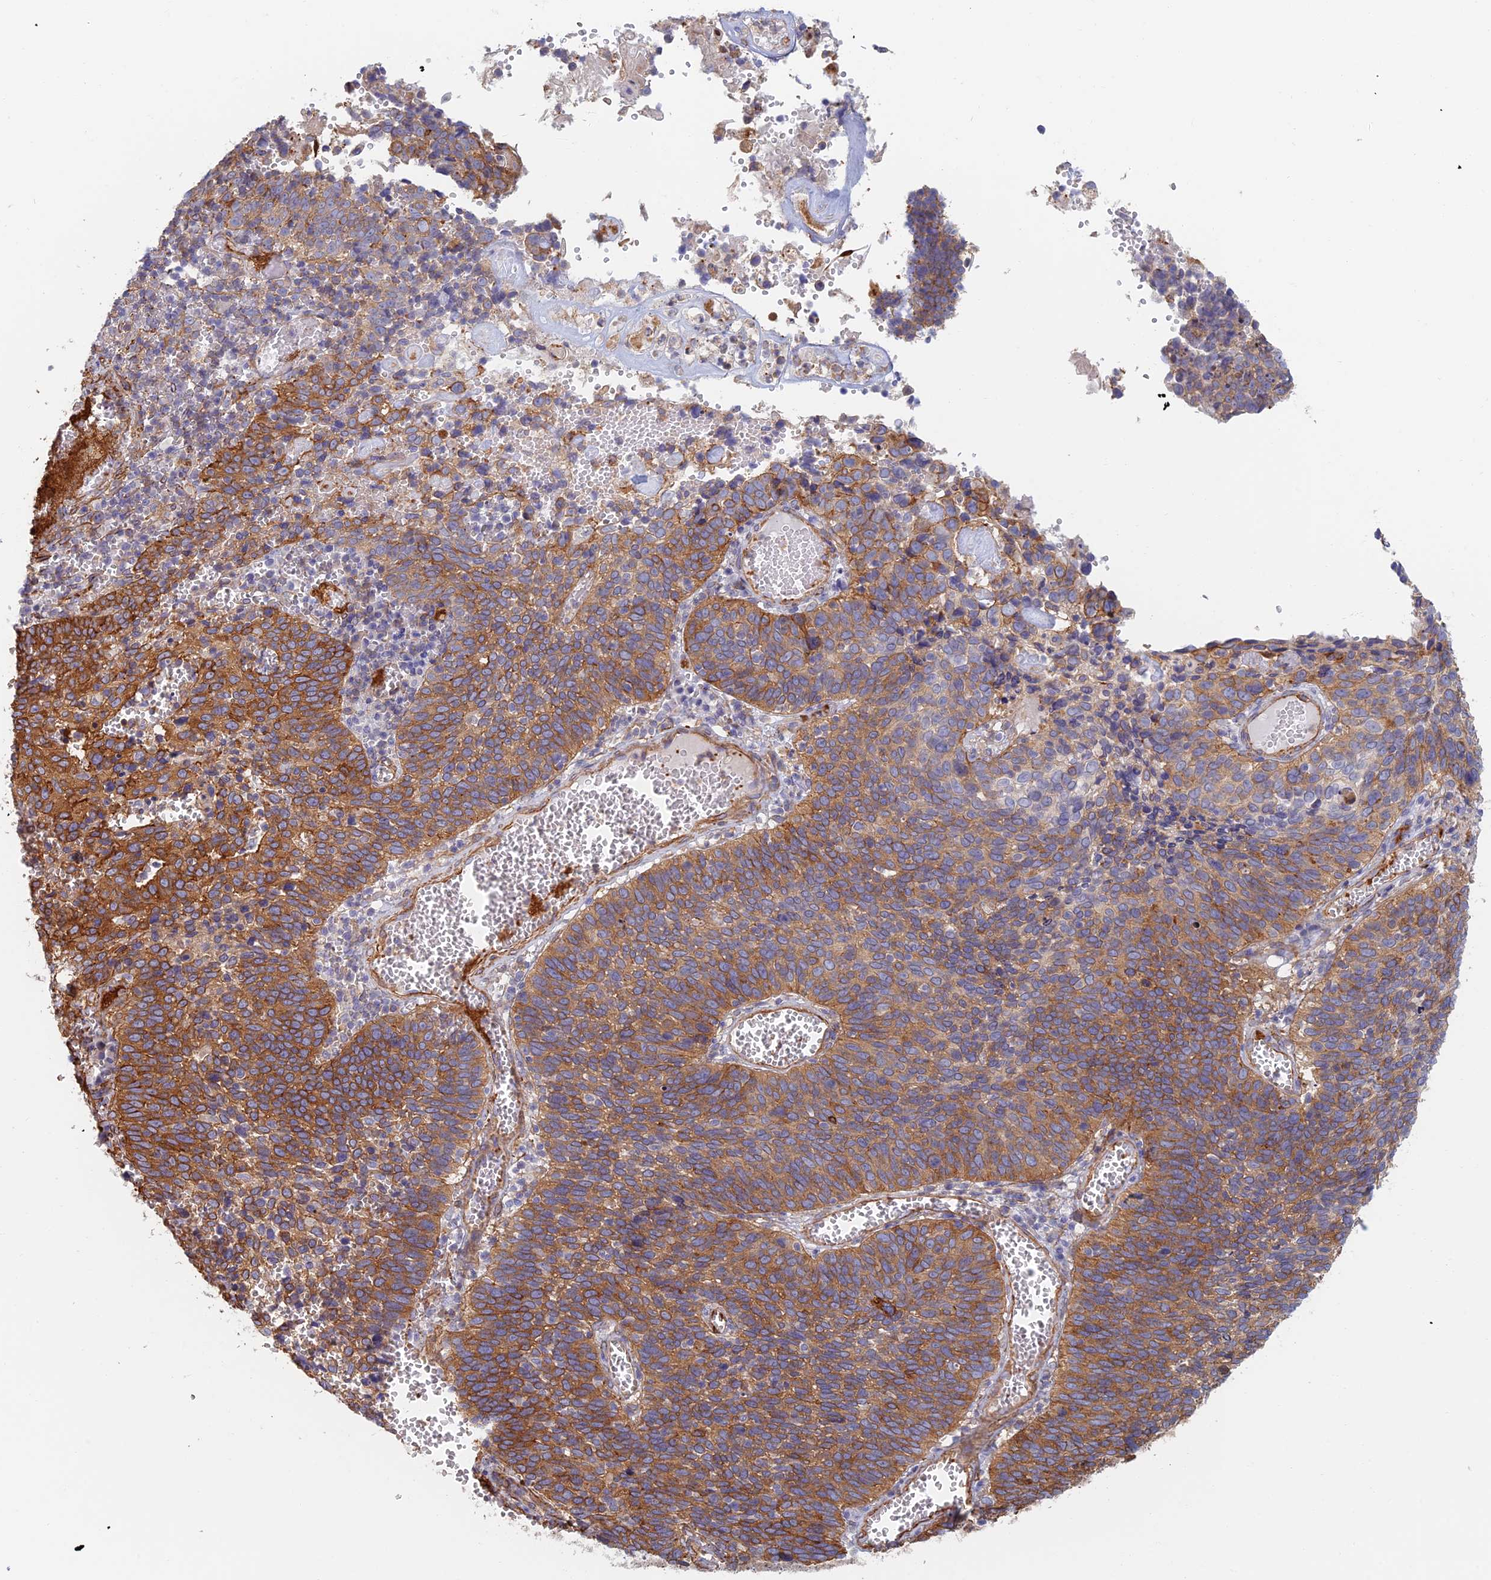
{"staining": {"intensity": "moderate", "quantity": ">75%", "location": "cytoplasmic/membranous"}, "tissue": "cervical cancer", "cell_type": "Tumor cells", "image_type": "cancer", "snomed": [{"axis": "morphology", "description": "Squamous cell carcinoma, NOS"}, {"axis": "topography", "description": "Cervix"}], "caption": "Cervical squamous cell carcinoma tissue displays moderate cytoplasmic/membranous positivity in about >75% of tumor cells, visualized by immunohistochemistry.", "gene": "PAK4", "patient": {"sex": "female", "age": 39}}